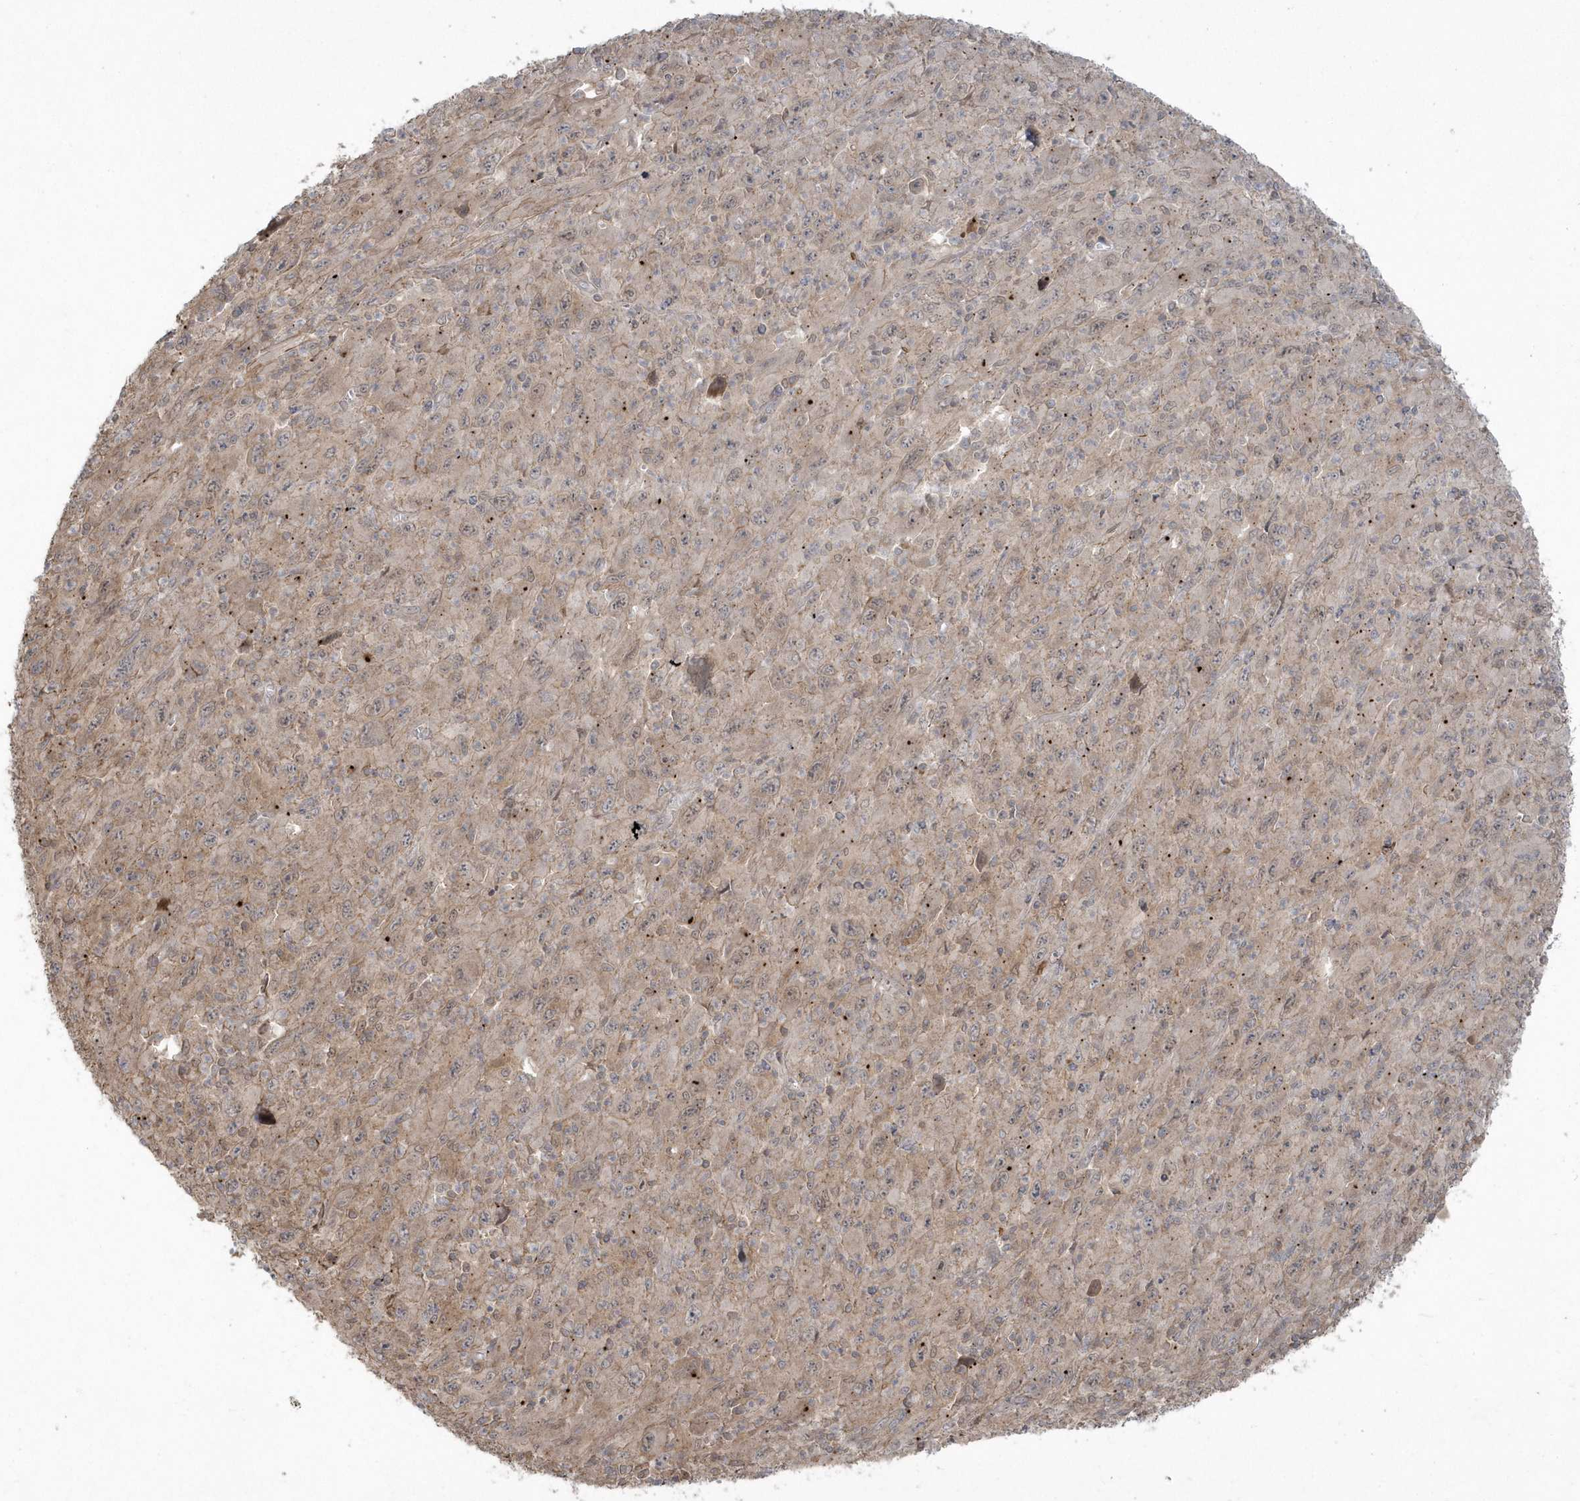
{"staining": {"intensity": "weak", "quantity": "25%-75%", "location": "cytoplasmic/membranous"}, "tissue": "melanoma", "cell_type": "Tumor cells", "image_type": "cancer", "snomed": [{"axis": "morphology", "description": "Malignant melanoma, Metastatic site"}, {"axis": "topography", "description": "Skin"}], "caption": "Immunohistochemical staining of malignant melanoma (metastatic site) shows weak cytoplasmic/membranous protein expression in about 25%-75% of tumor cells.", "gene": "ARMC8", "patient": {"sex": "female", "age": 56}}